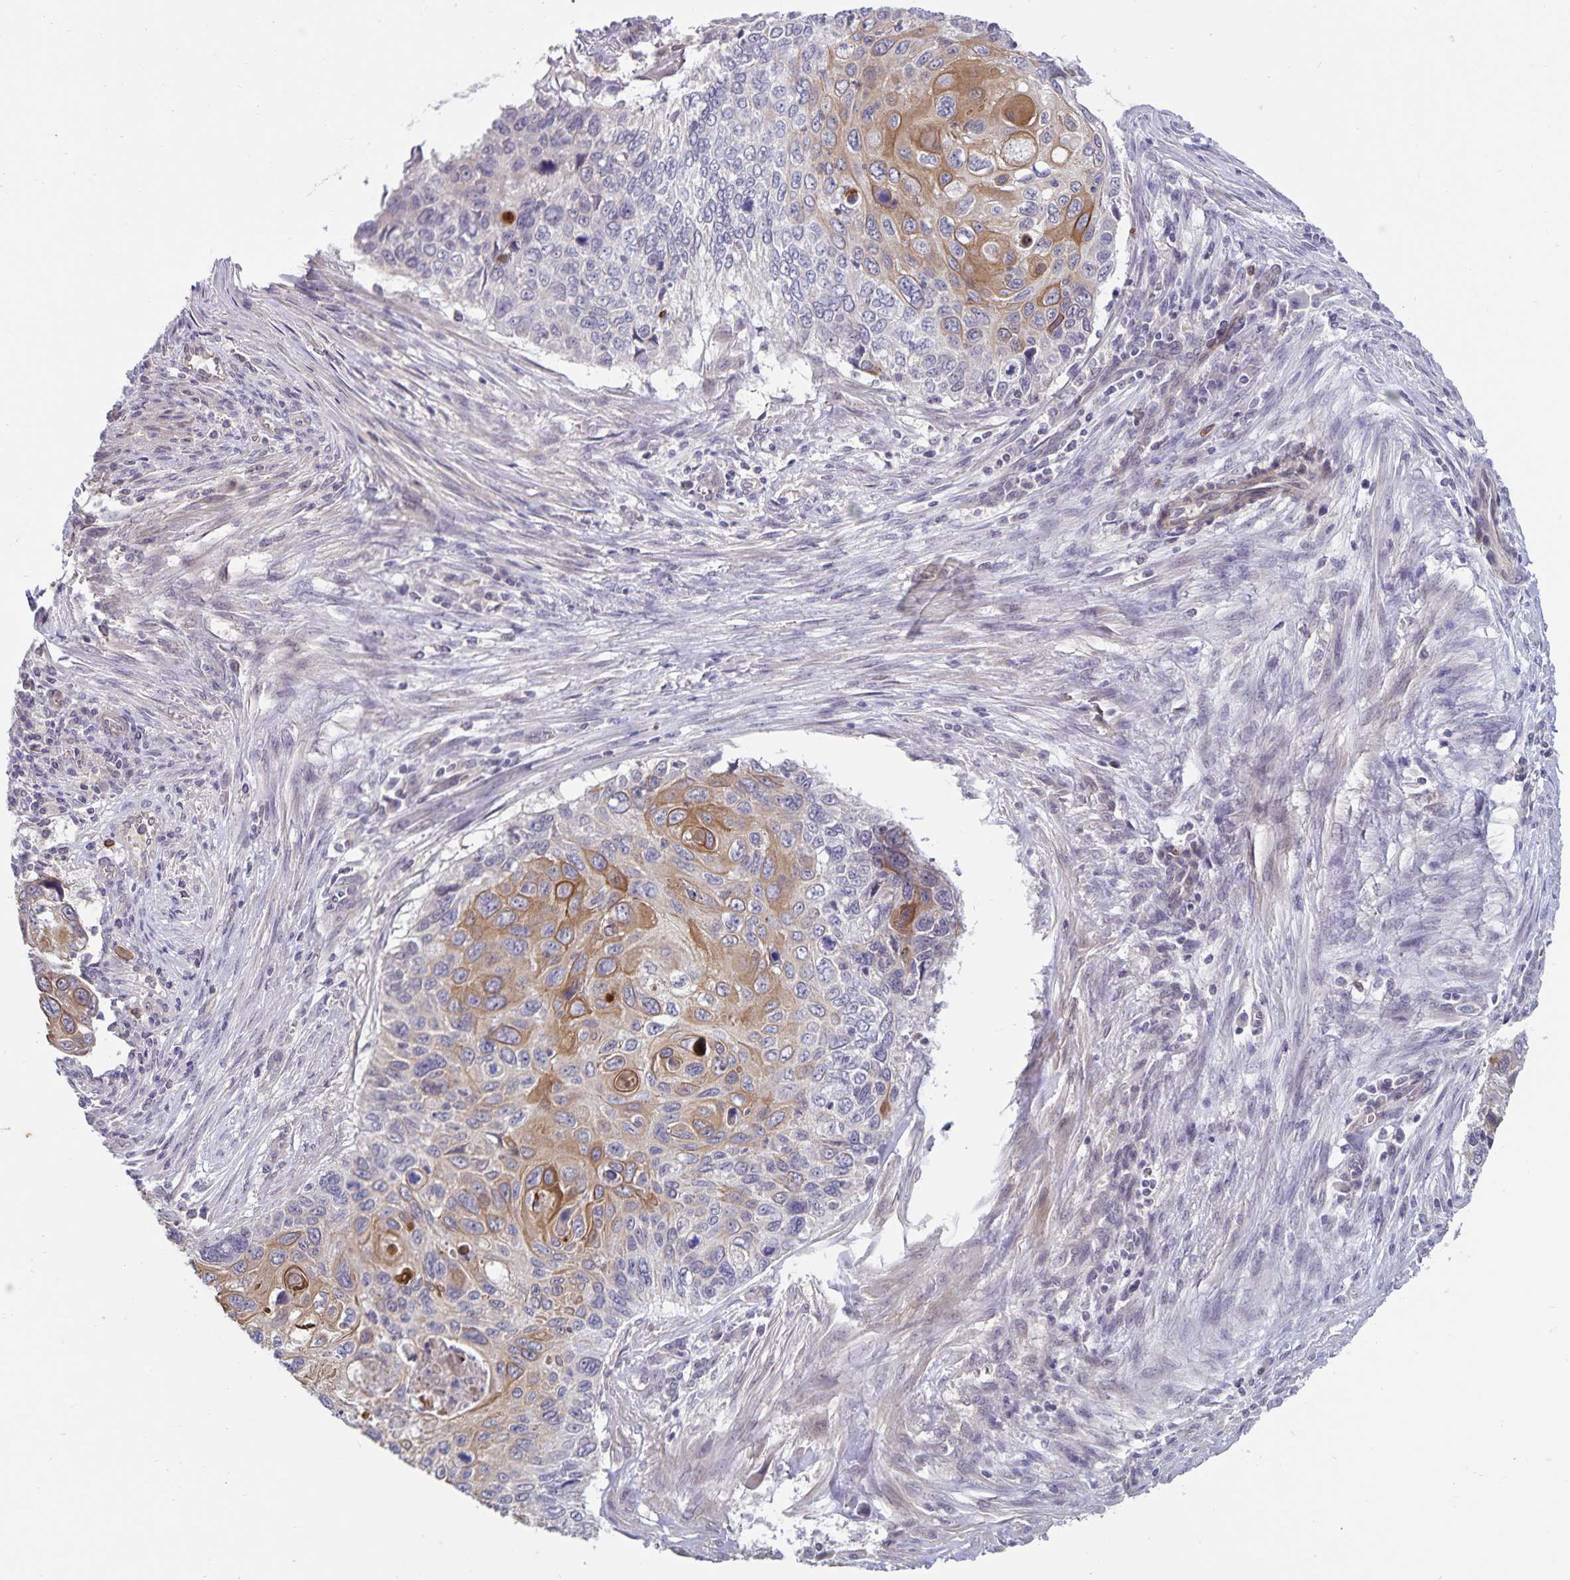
{"staining": {"intensity": "moderate", "quantity": "<25%", "location": "cytoplasmic/membranous"}, "tissue": "cervical cancer", "cell_type": "Tumor cells", "image_type": "cancer", "snomed": [{"axis": "morphology", "description": "Squamous cell carcinoma, NOS"}, {"axis": "topography", "description": "Cervix"}], "caption": "Cervical cancer was stained to show a protein in brown. There is low levels of moderate cytoplasmic/membranous positivity in approximately <25% of tumor cells. (Stains: DAB in brown, nuclei in blue, Microscopy: brightfield microscopy at high magnification).", "gene": "CDKN2B", "patient": {"sex": "female", "age": 70}}